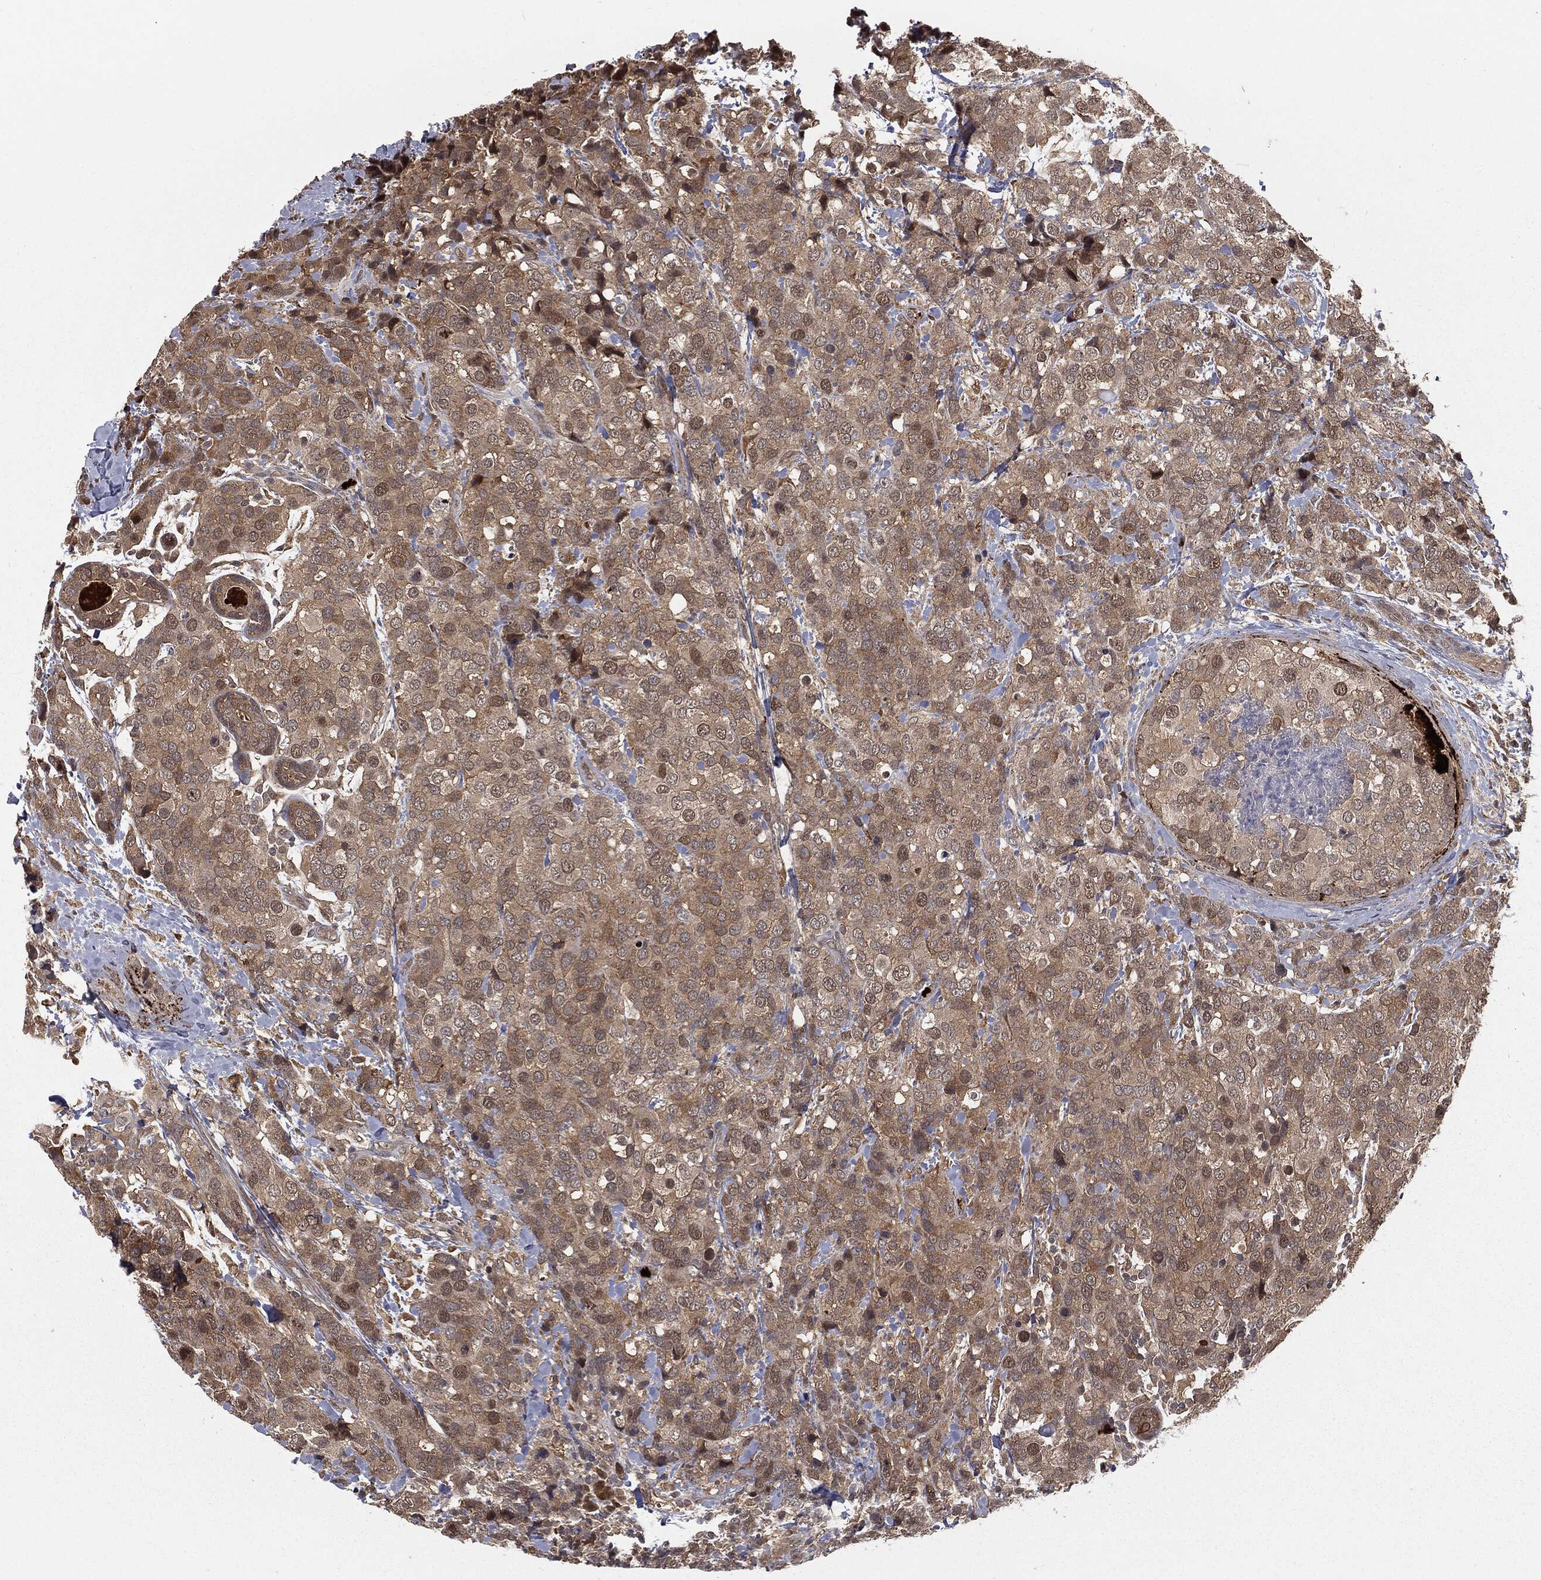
{"staining": {"intensity": "moderate", "quantity": "<25%", "location": "cytoplasmic/membranous,nuclear"}, "tissue": "breast cancer", "cell_type": "Tumor cells", "image_type": "cancer", "snomed": [{"axis": "morphology", "description": "Lobular carcinoma"}, {"axis": "topography", "description": "Breast"}], "caption": "An immunohistochemistry image of neoplastic tissue is shown. Protein staining in brown labels moderate cytoplasmic/membranous and nuclear positivity in breast cancer within tumor cells.", "gene": "FBXO7", "patient": {"sex": "female", "age": 59}}